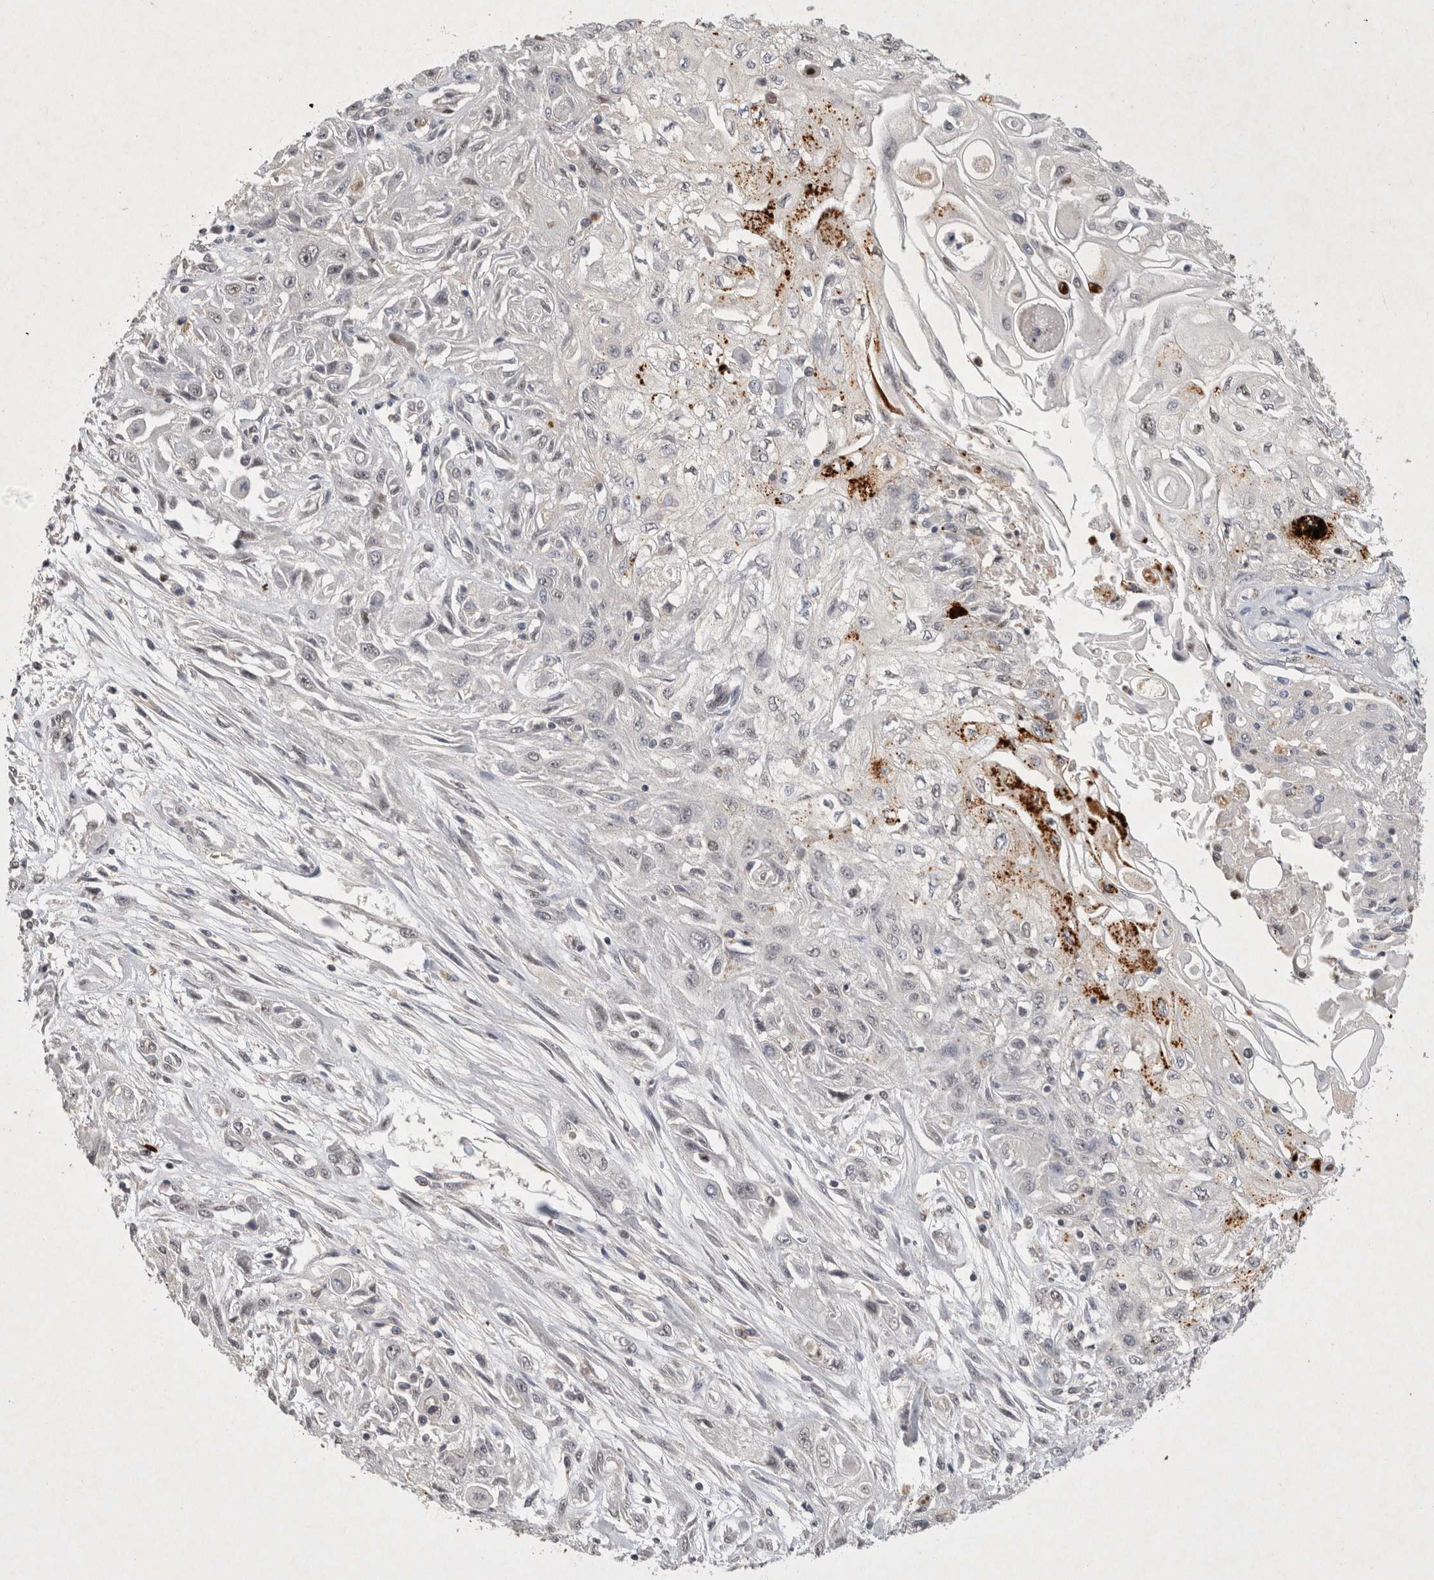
{"staining": {"intensity": "negative", "quantity": "none", "location": "none"}, "tissue": "skin cancer", "cell_type": "Tumor cells", "image_type": "cancer", "snomed": [{"axis": "morphology", "description": "Squamous cell carcinoma, NOS"}, {"axis": "morphology", "description": "Squamous cell carcinoma, metastatic, NOS"}, {"axis": "topography", "description": "Skin"}, {"axis": "topography", "description": "Lymph node"}], "caption": "Tumor cells show no significant positivity in skin cancer (squamous cell carcinoma). (Immunohistochemistry (ihc), brightfield microscopy, high magnification).", "gene": "XRCC5", "patient": {"sex": "male", "age": 75}}